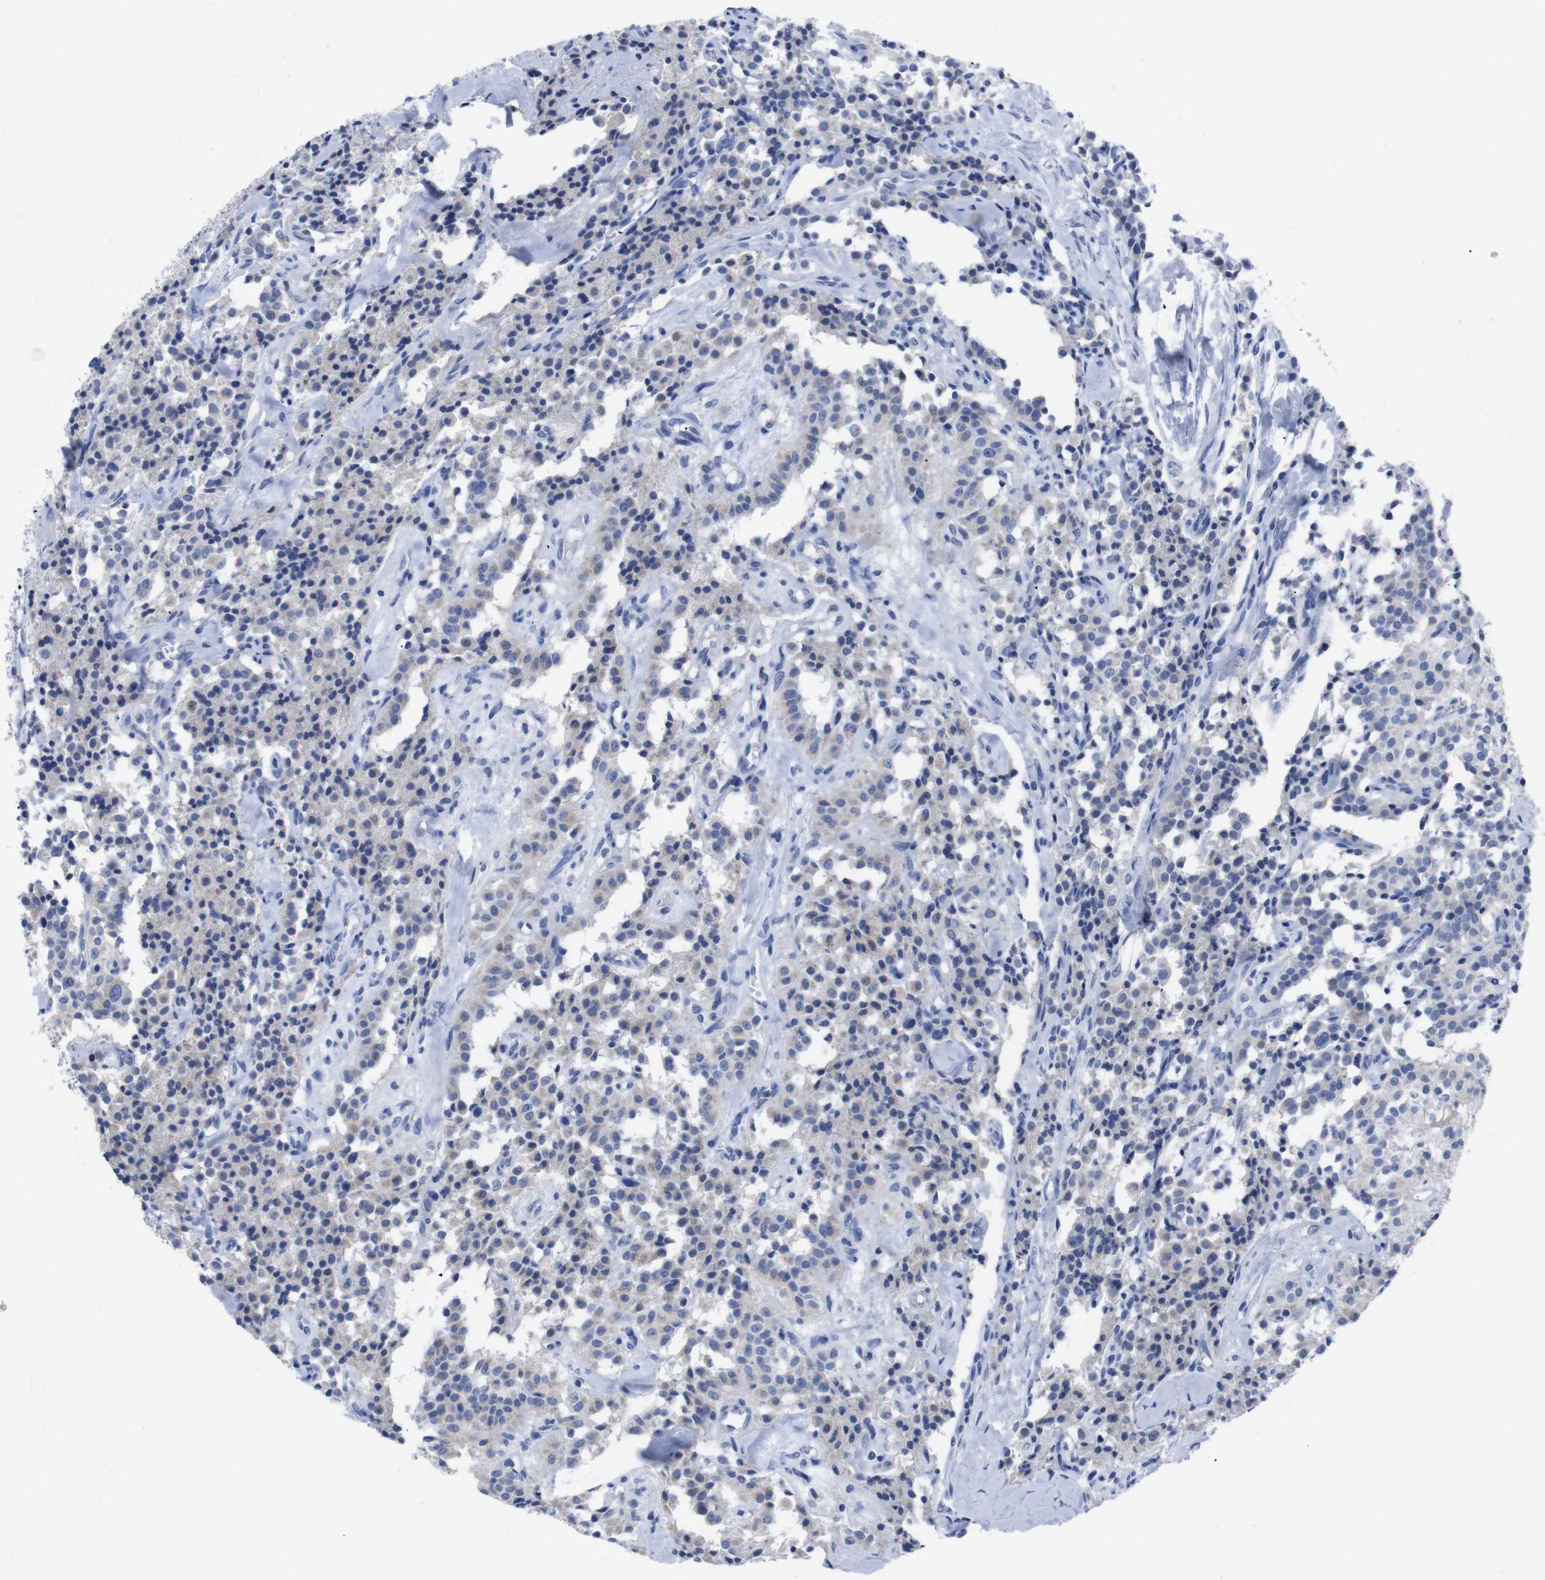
{"staining": {"intensity": "negative", "quantity": "none", "location": "none"}, "tissue": "carcinoid", "cell_type": "Tumor cells", "image_type": "cancer", "snomed": [{"axis": "morphology", "description": "Carcinoid, malignant, NOS"}, {"axis": "topography", "description": "Lung"}], "caption": "High magnification brightfield microscopy of carcinoid stained with DAB (brown) and counterstained with hematoxylin (blue): tumor cells show no significant staining.", "gene": "IRF4", "patient": {"sex": "male", "age": 30}}